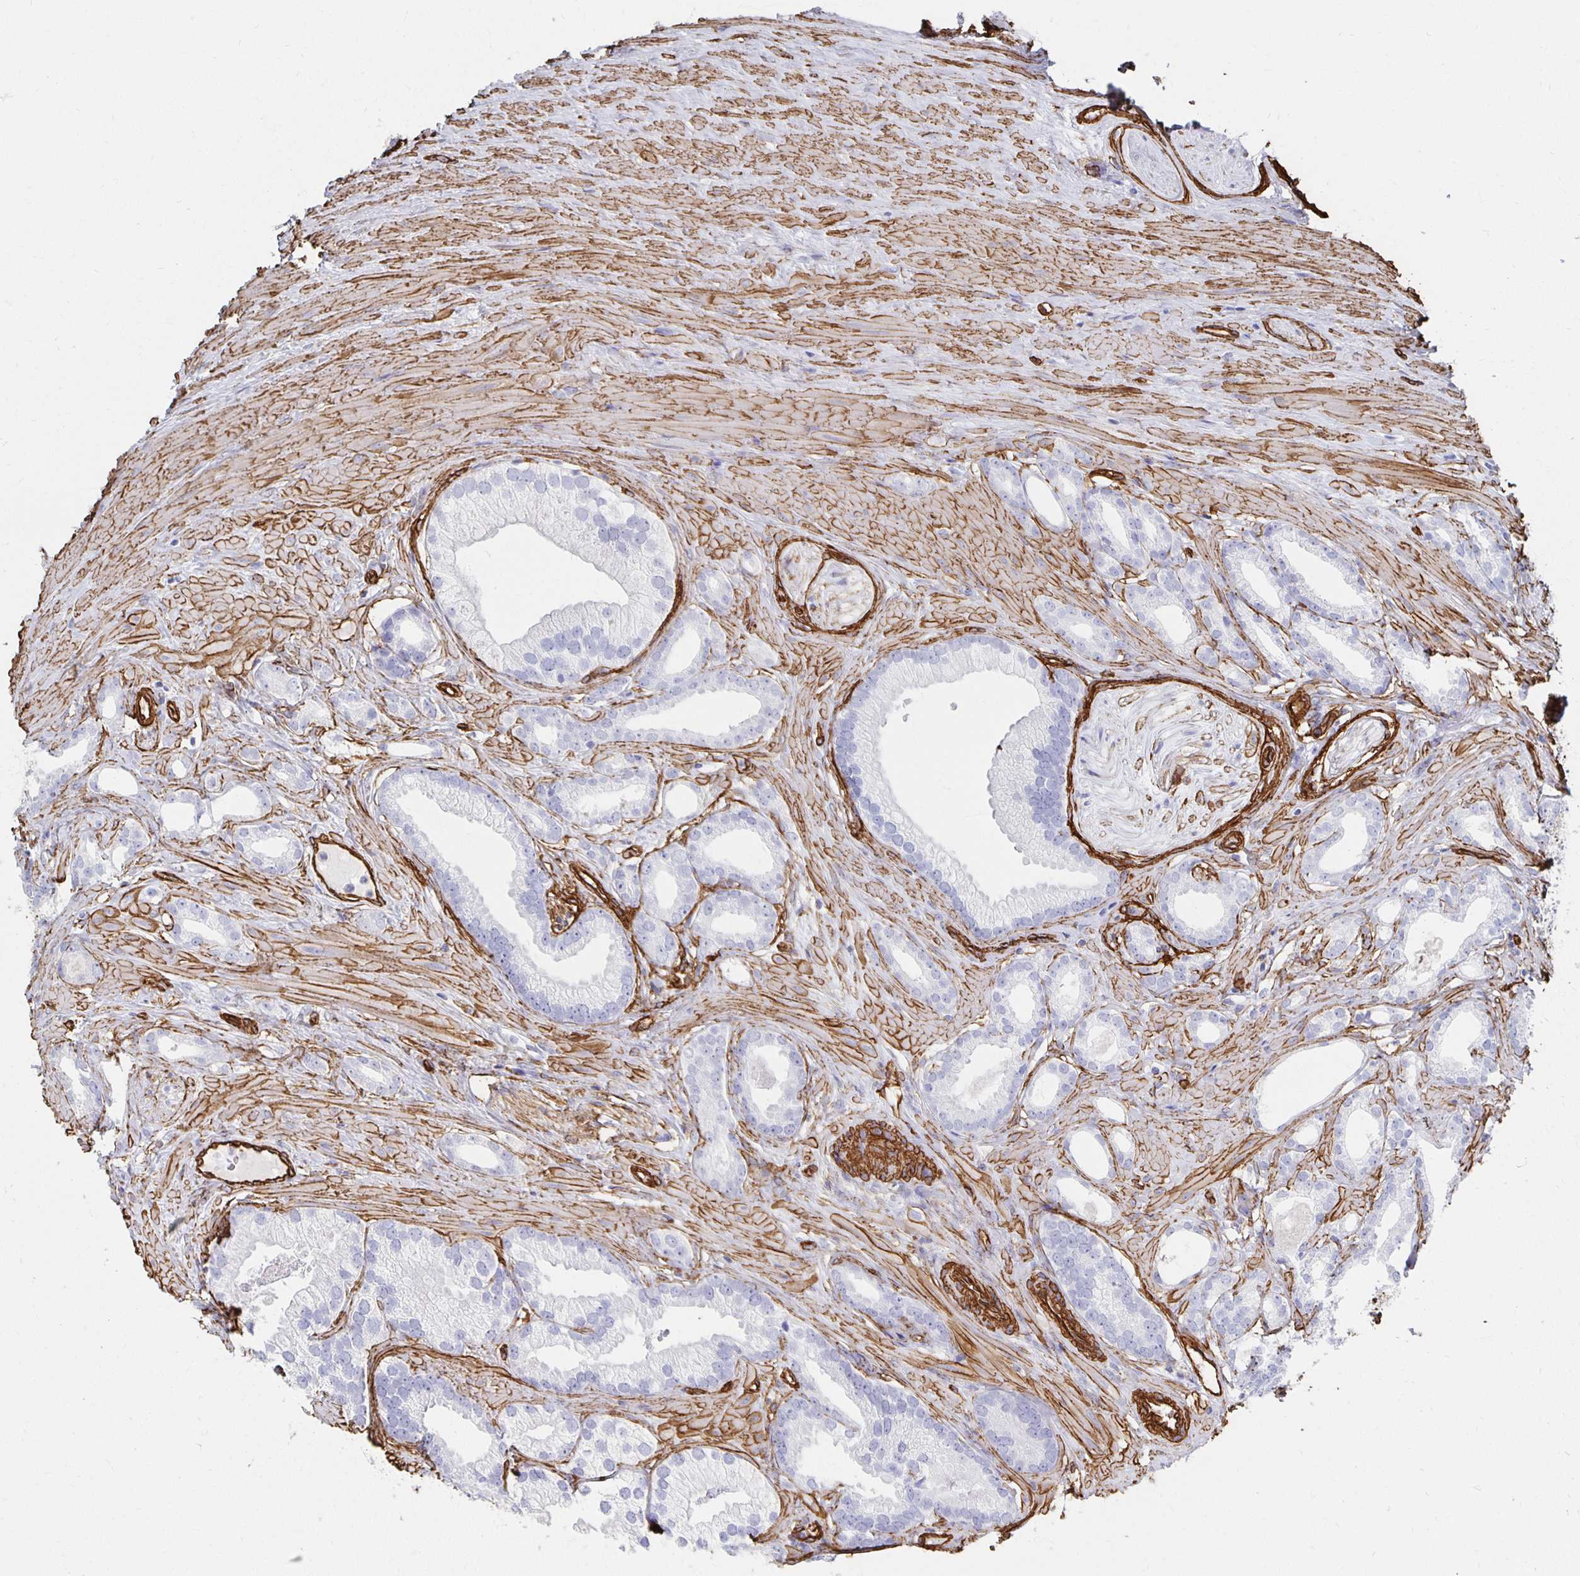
{"staining": {"intensity": "negative", "quantity": "none", "location": "none"}, "tissue": "prostate cancer", "cell_type": "Tumor cells", "image_type": "cancer", "snomed": [{"axis": "morphology", "description": "Adenocarcinoma, Low grade"}, {"axis": "topography", "description": "Prostate"}], "caption": "Protein analysis of prostate cancer exhibits no significant positivity in tumor cells.", "gene": "VIPR2", "patient": {"sex": "male", "age": 65}}